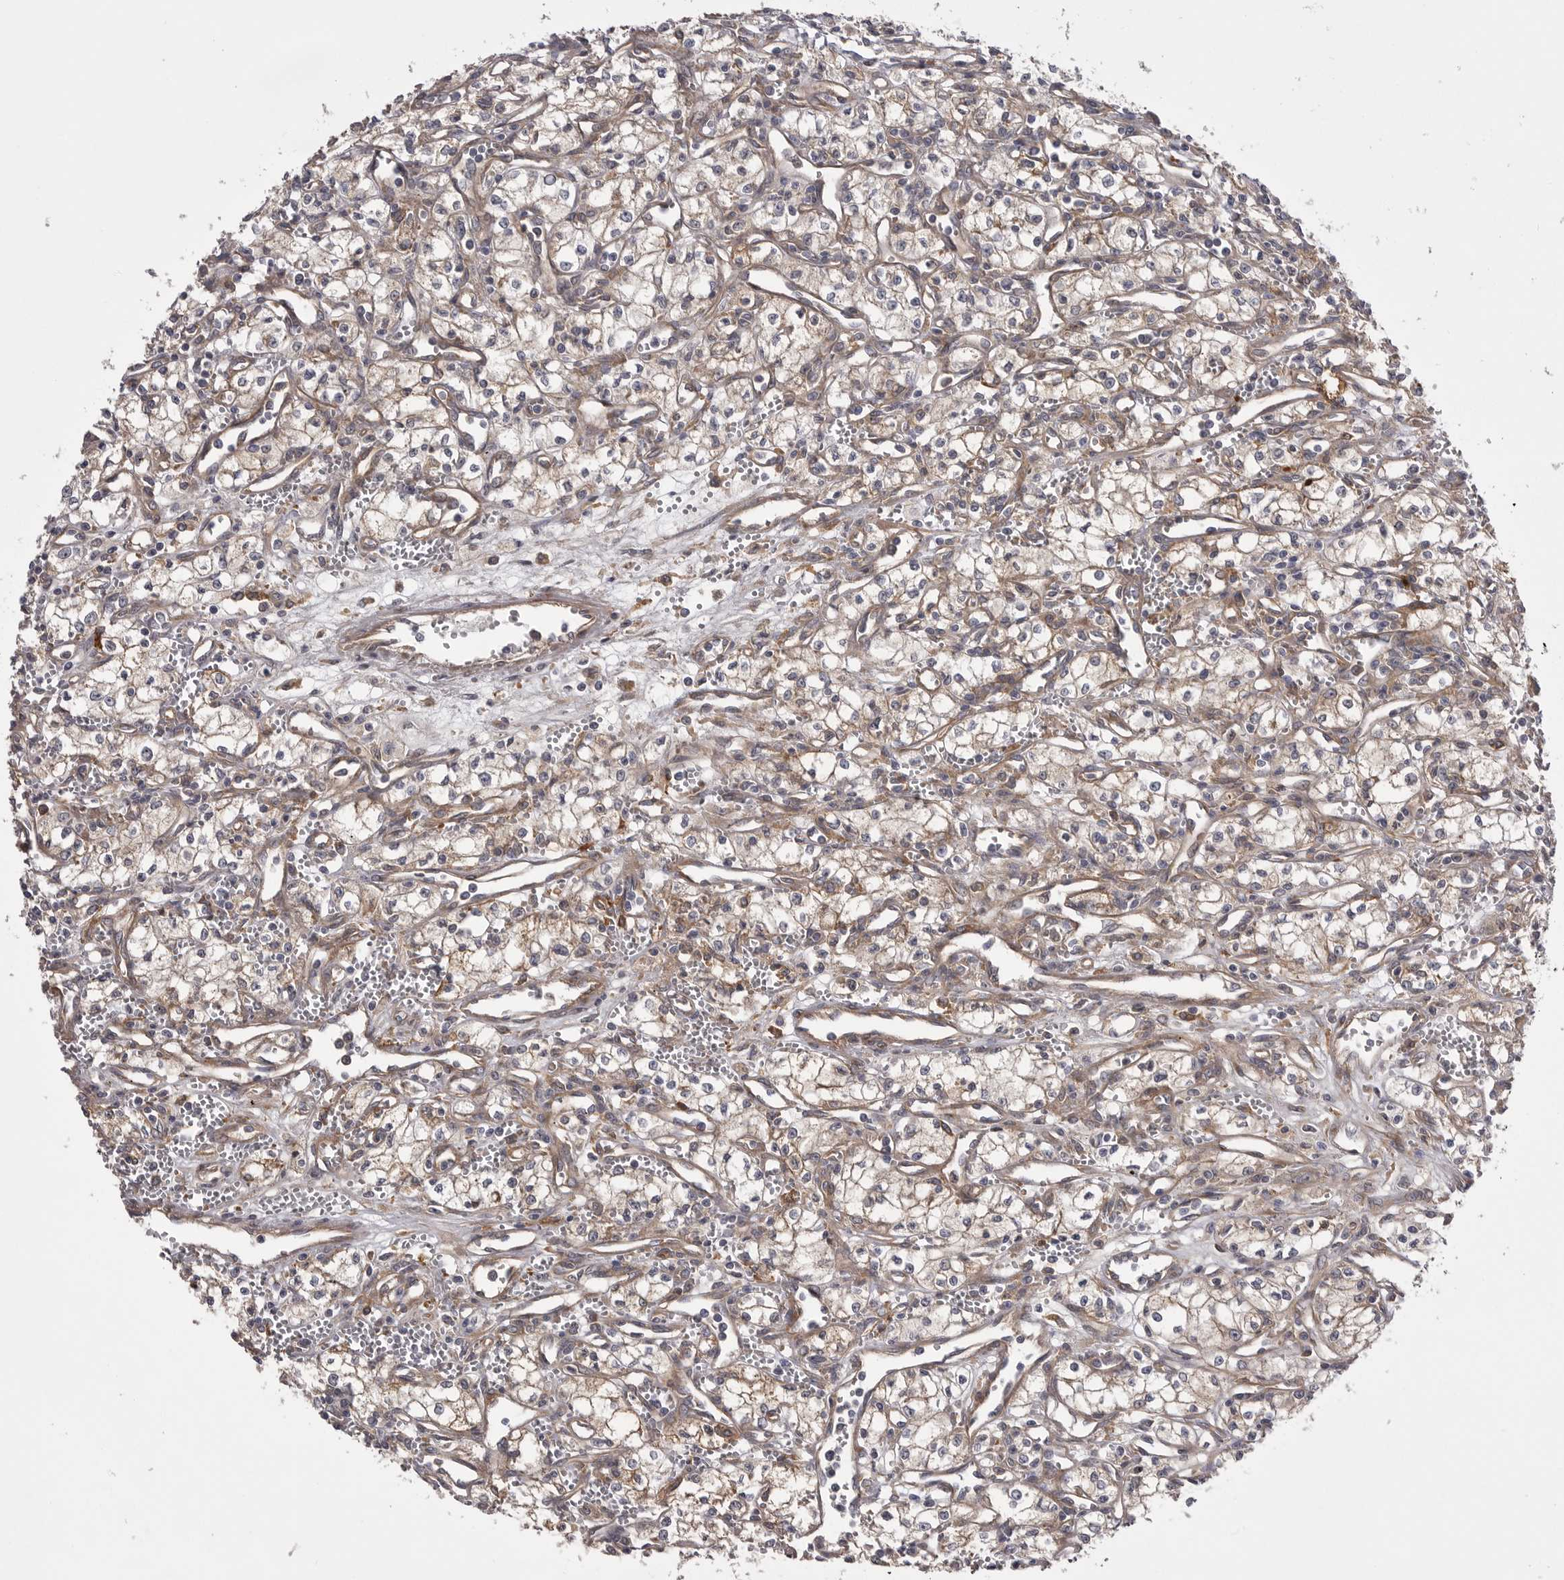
{"staining": {"intensity": "weak", "quantity": "<25%", "location": "cytoplasmic/membranous"}, "tissue": "renal cancer", "cell_type": "Tumor cells", "image_type": "cancer", "snomed": [{"axis": "morphology", "description": "Adenocarcinoma, NOS"}, {"axis": "topography", "description": "Kidney"}], "caption": "A photomicrograph of renal cancer (adenocarcinoma) stained for a protein shows no brown staining in tumor cells.", "gene": "OSBPL9", "patient": {"sex": "male", "age": 59}}